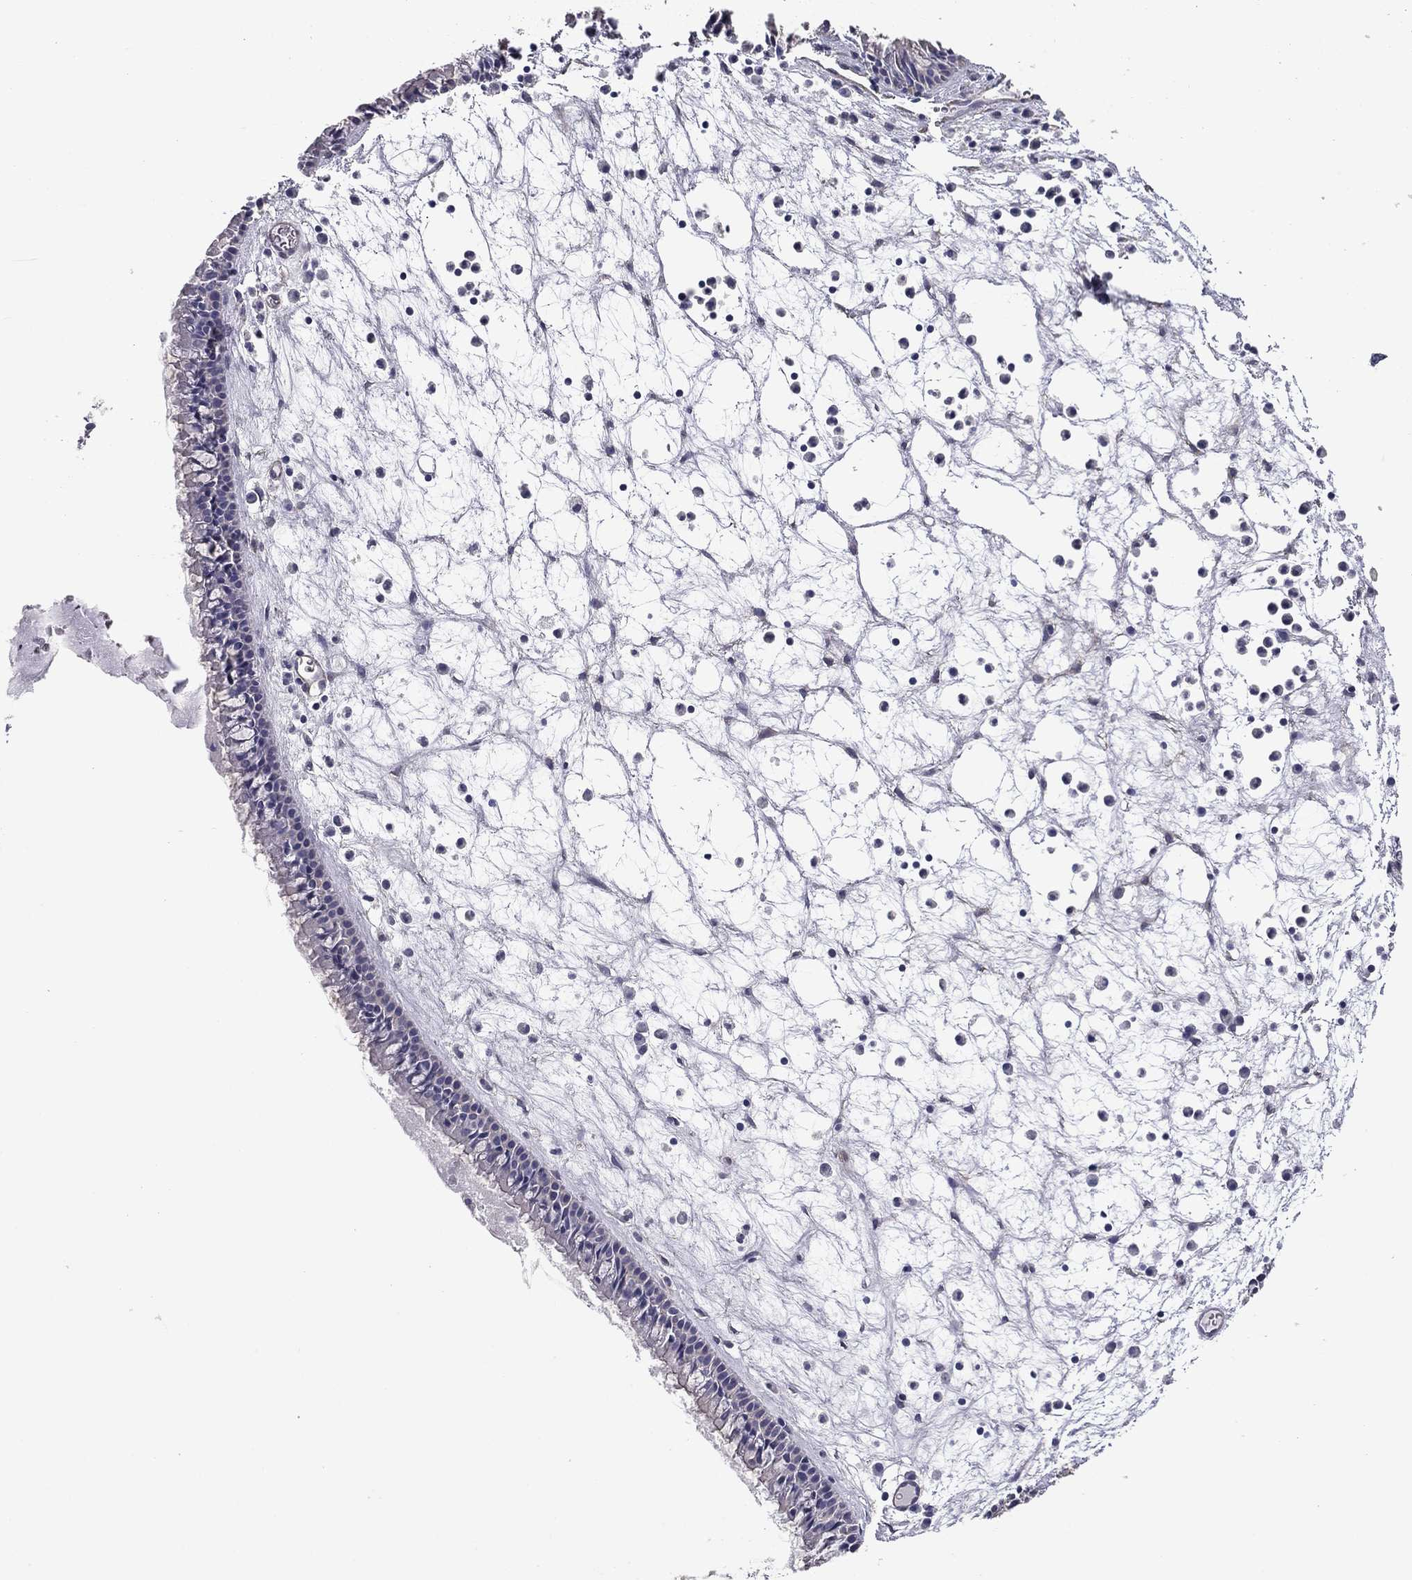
{"staining": {"intensity": "negative", "quantity": "none", "location": "none"}, "tissue": "nasopharynx", "cell_type": "Respiratory epithelial cells", "image_type": "normal", "snomed": [{"axis": "morphology", "description": "Normal tissue, NOS"}, {"axis": "topography", "description": "Nasopharynx"}], "caption": "Immunohistochemical staining of normal human nasopharynx displays no significant expression in respiratory epithelial cells. (Brightfield microscopy of DAB immunohistochemistry at high magnification).", "gene": "TCHH", "patient": {"sex": "female", "age": 47}}